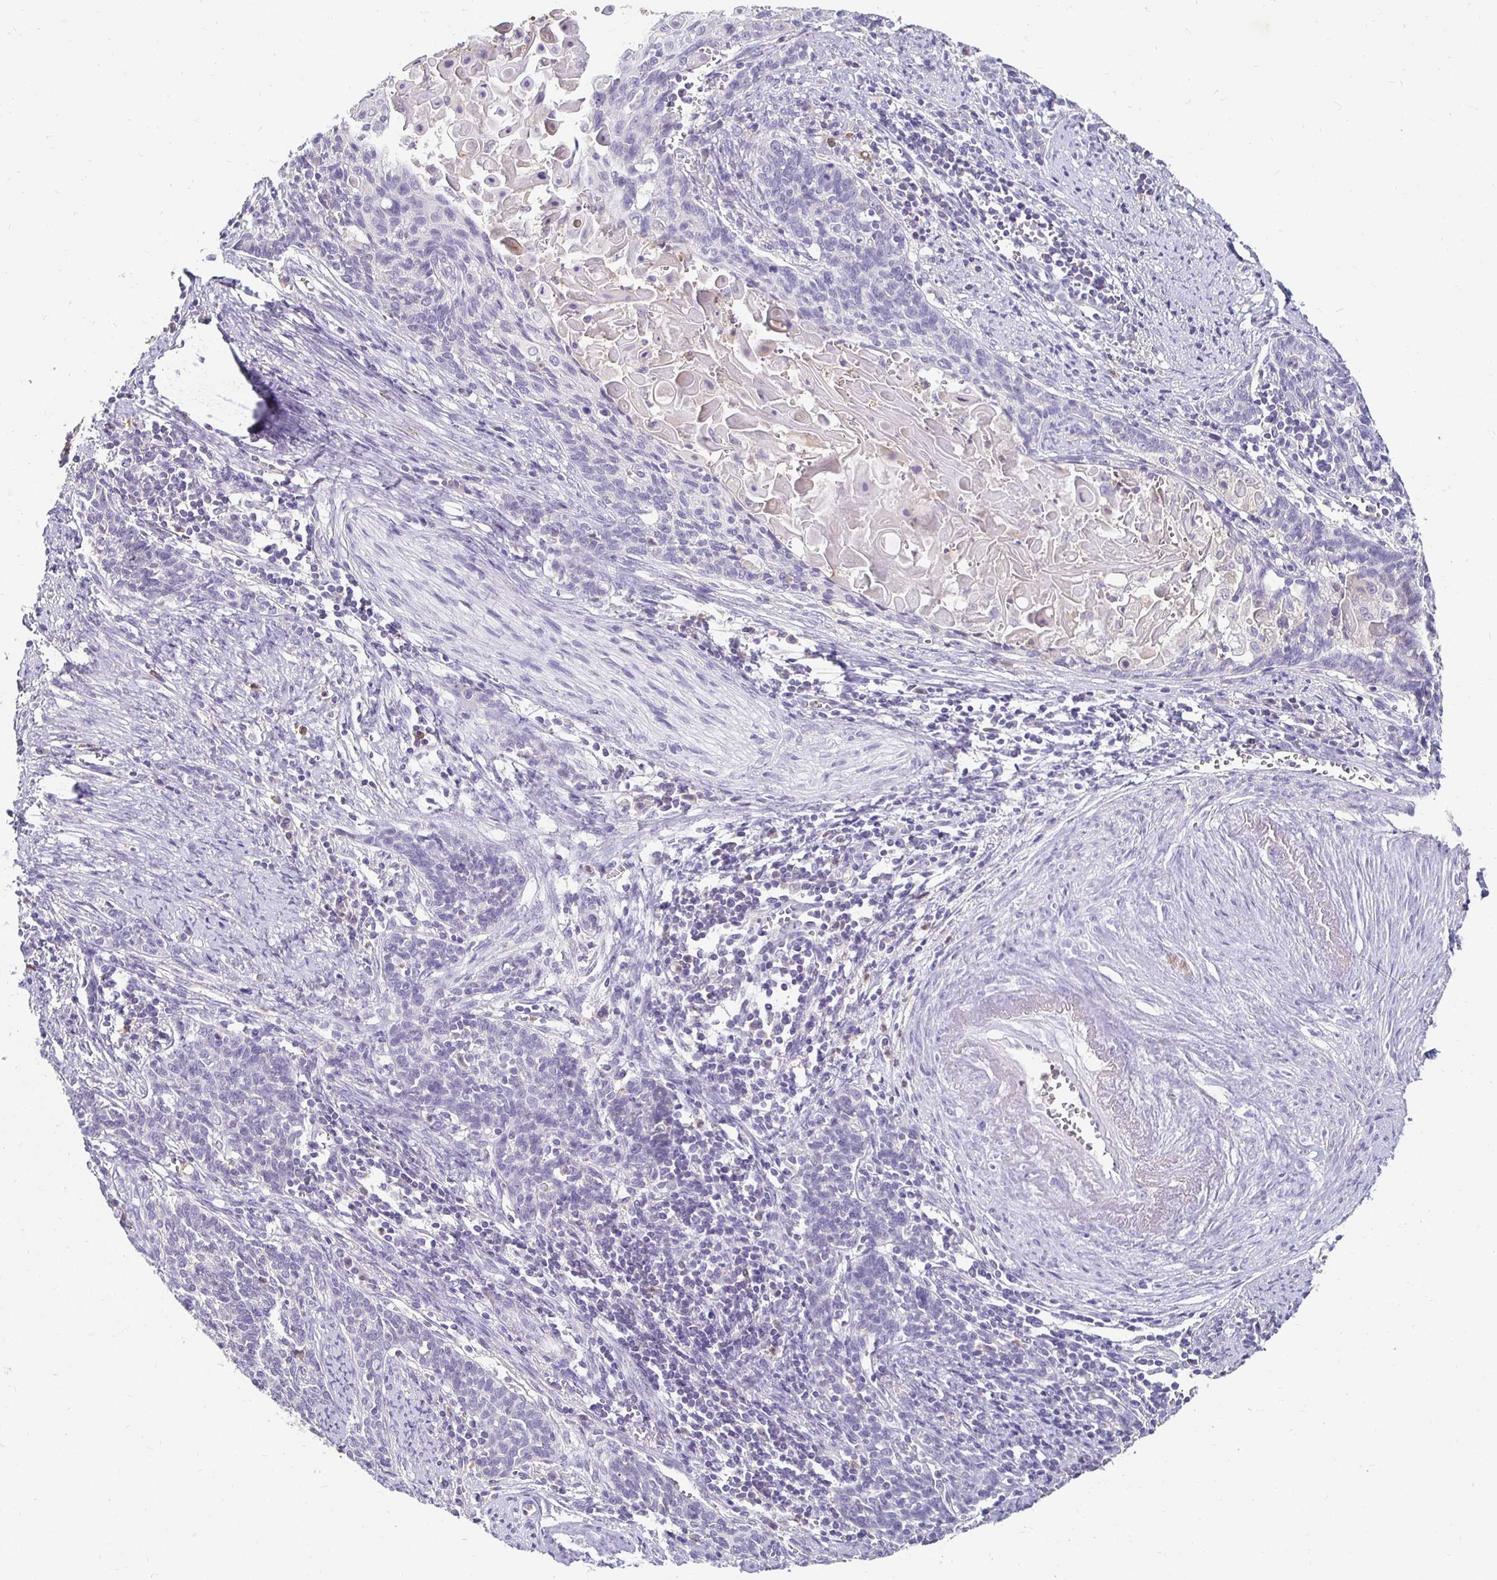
{"staining": {"intensity": "negative", "quantity": "none", "location": "none"}, "tissue": "cervical cancer", "cell_type": "Tumor cells", "image_type": "cancer", "snomed": [{"axis": "morphology", "description": "Squamous cell carcinoma, NOS"}, {"axis": "topography", "description": "Cervix"}], "caption": "Tumor cells show no significant positivity in cervical cancer. (DAB immunohistochemistry (IHC), high magnification).", "gene": "GK2", "patient": {"sex": "female", "age": 39}}